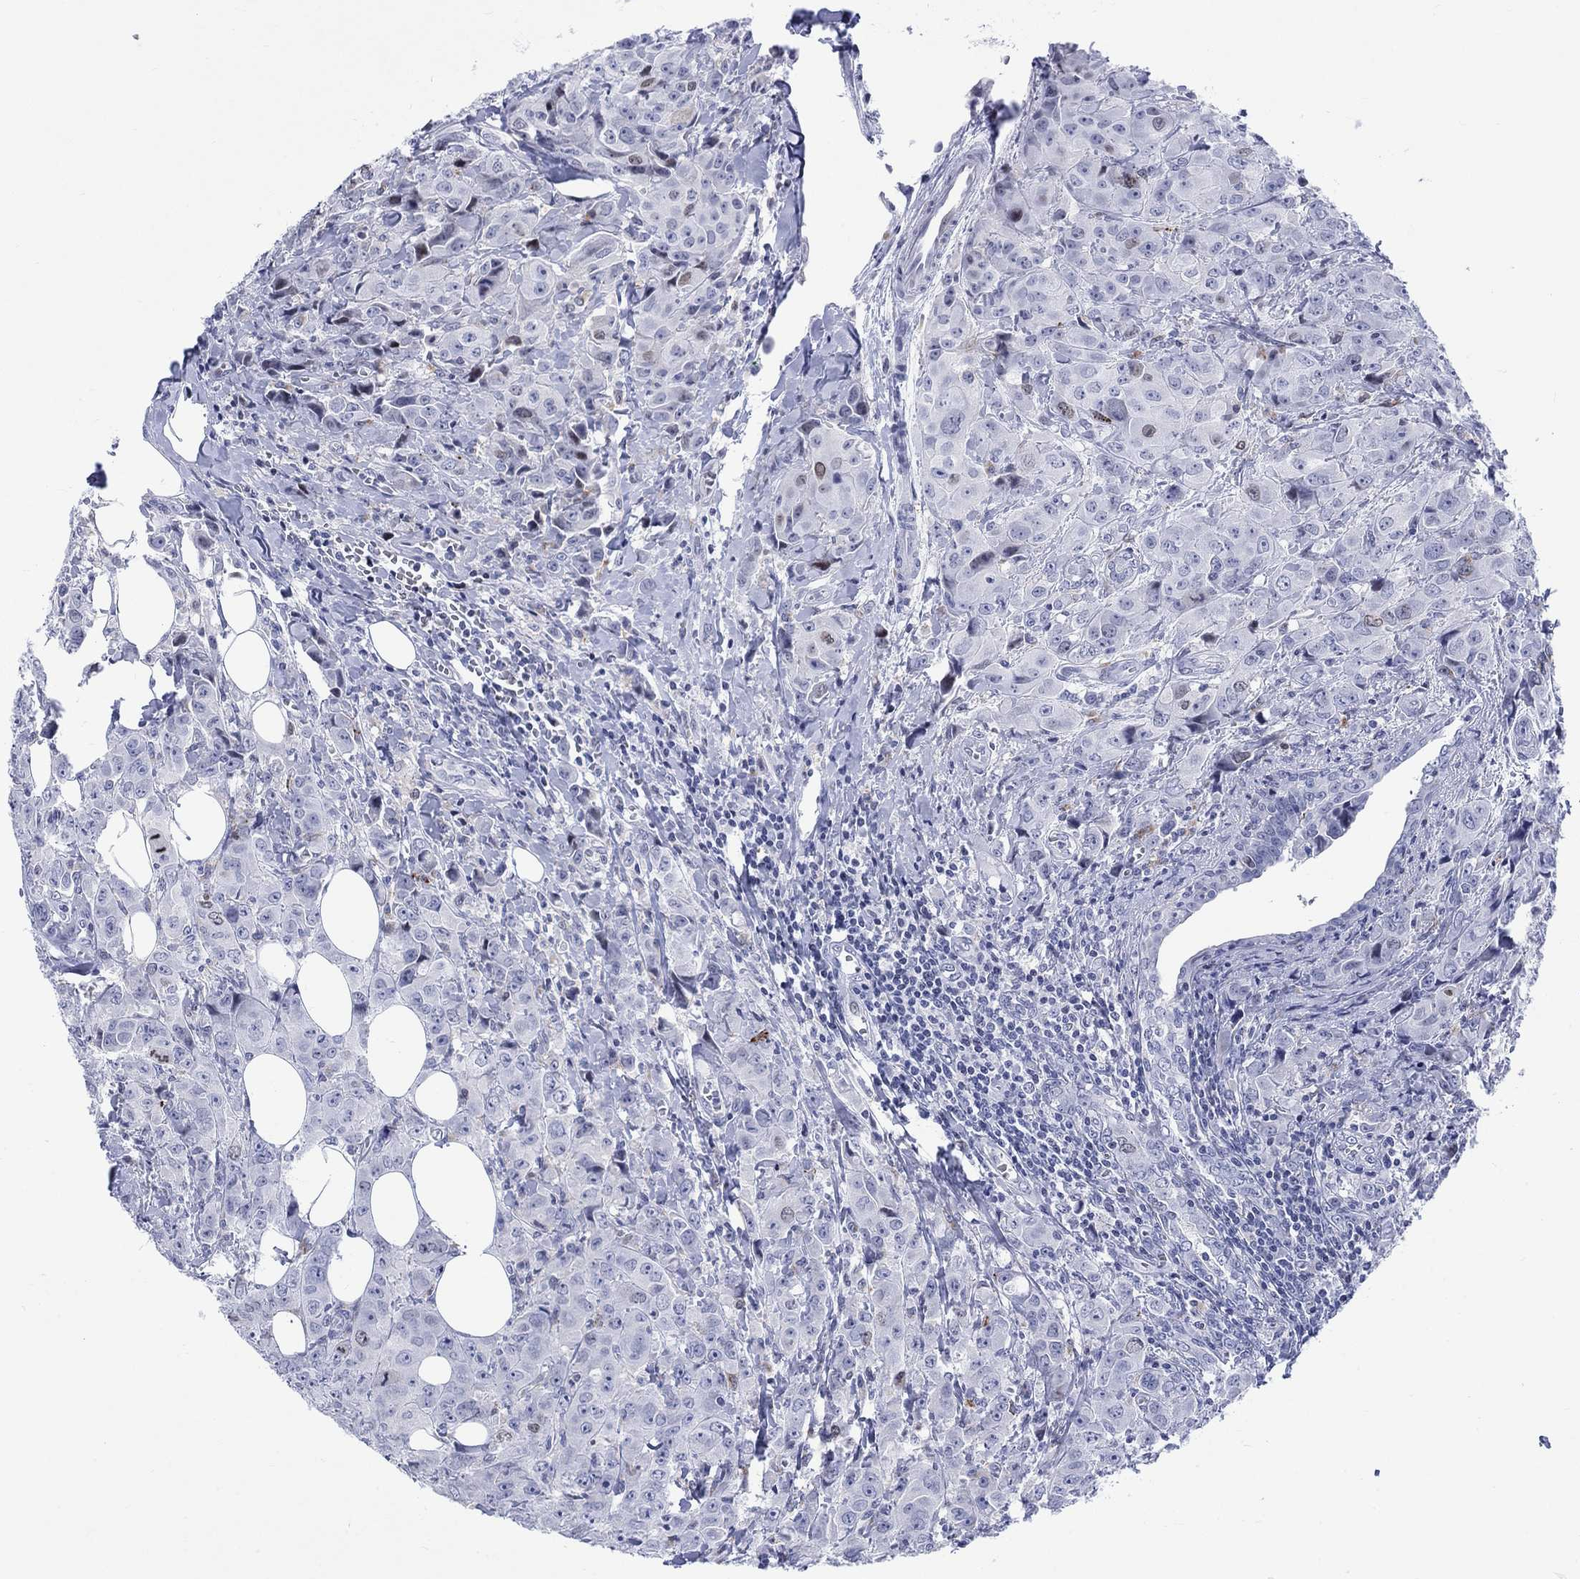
{"staining": {"intensity": "moderate", "quantity": "<25%", "location": "nuclear"}, "tissue": "breast cancer", "cell_type": "Tumor cells", "image_type": "cancer", "snomed": [{"axis": "morphology", "description": "Duct carcinoma"}, {"axis": "topography", "description": "Breast"}], "caption": "A photomicrograph showing moderate nuclear staining in approximately <25% of tumor cells in infiltrating ductal carcinoma (breast), as visualized by brown immunohistochemical staining.", "gene": "CDCA2", "patient": {"sex": "female", "age": 43}}